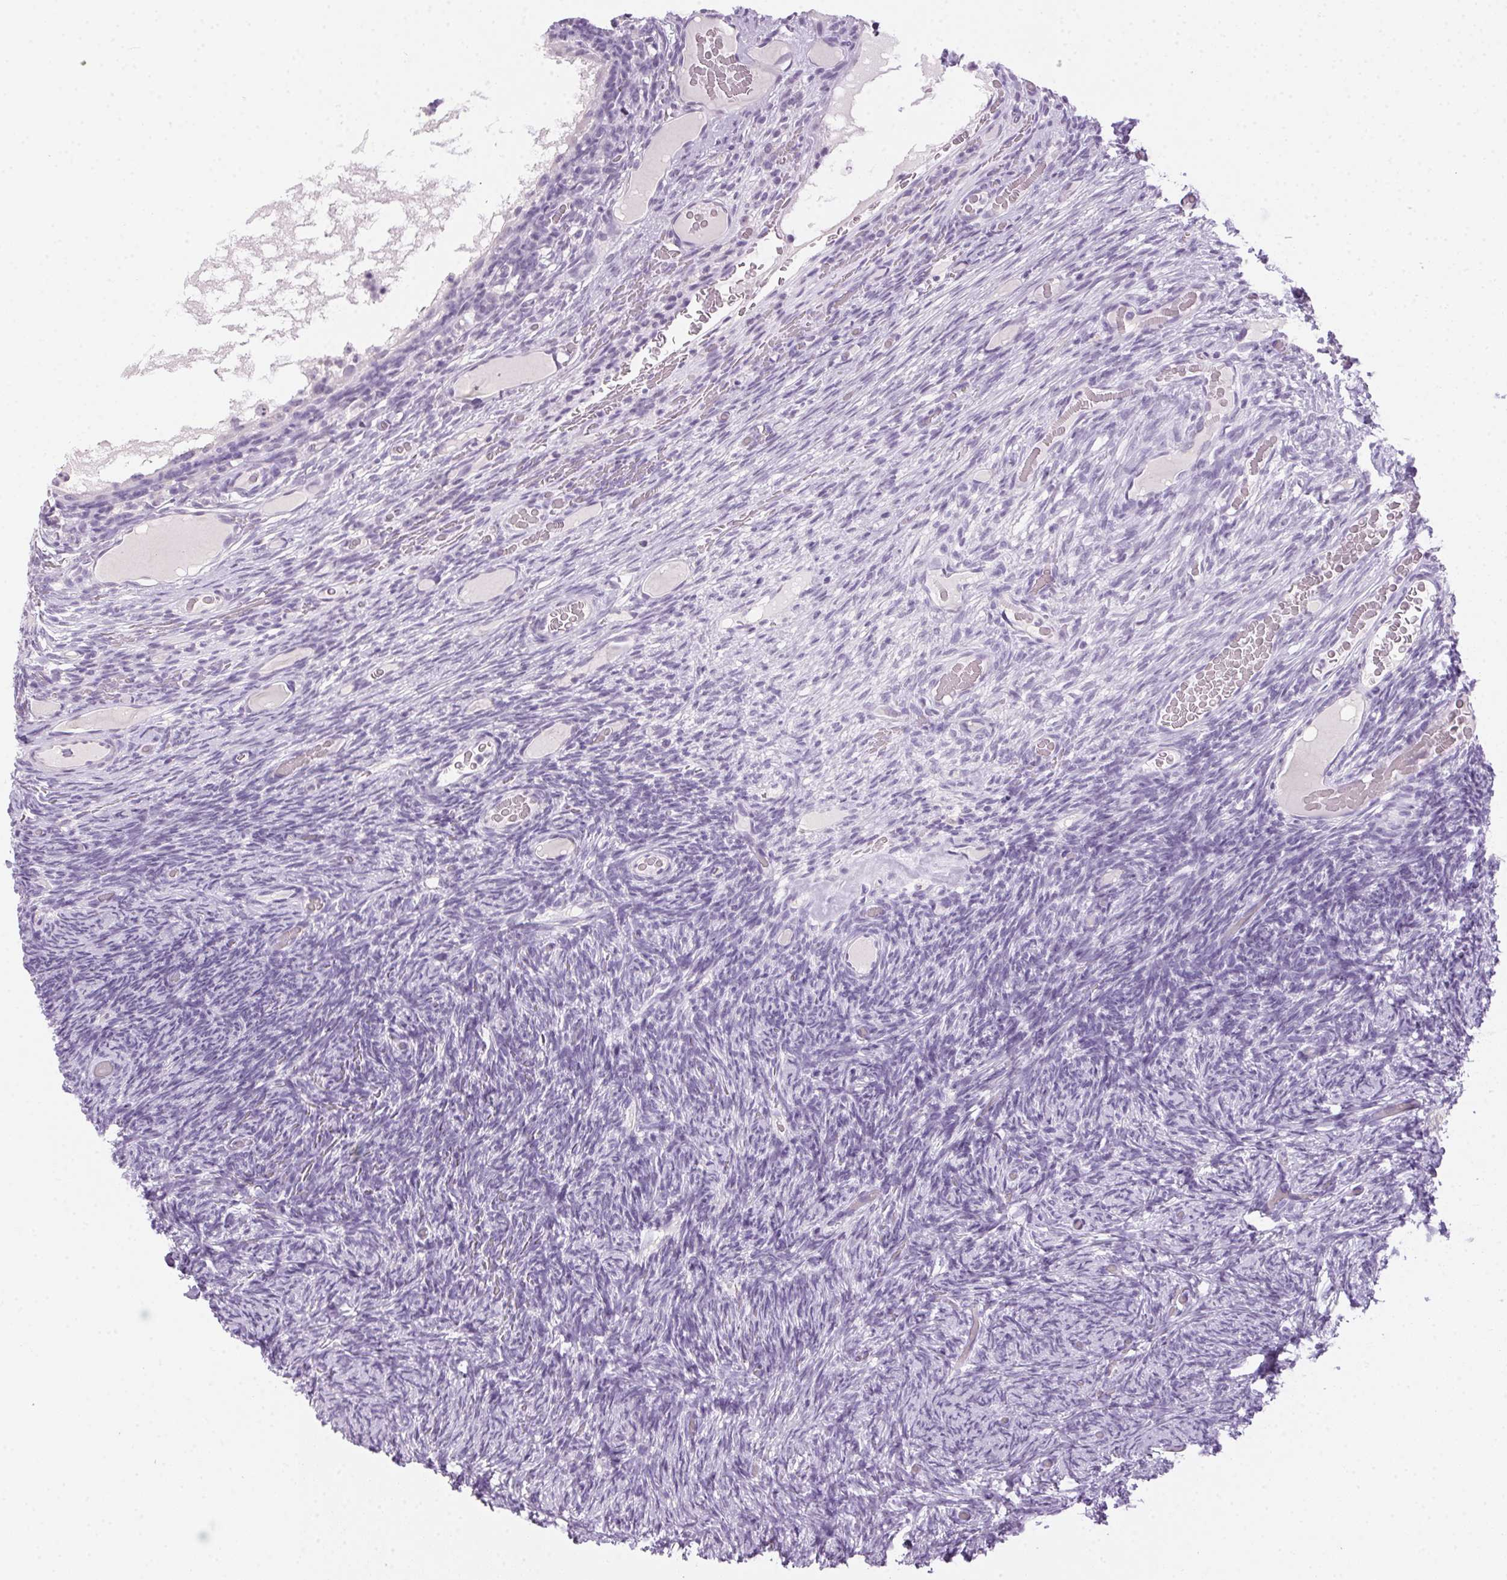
{"staining": {"intensity": "negative", "quantity": "none", "location": "none"}, "tissue": "ovary", "cell_type": "Ovarian stroma cells", "image_type": "normal", "snomed": [{"axis": "morphology", "description": "Normal tissue, NOS"}, {"axis": "topography", "description": "Ovary"}], "caption": "Immunohistochemistry (IHC) of normal ovary reveals no positivity in ovarian stroma cells.", "gene": "POPDC2", "patient": {"sex": "female", "age": 34}}